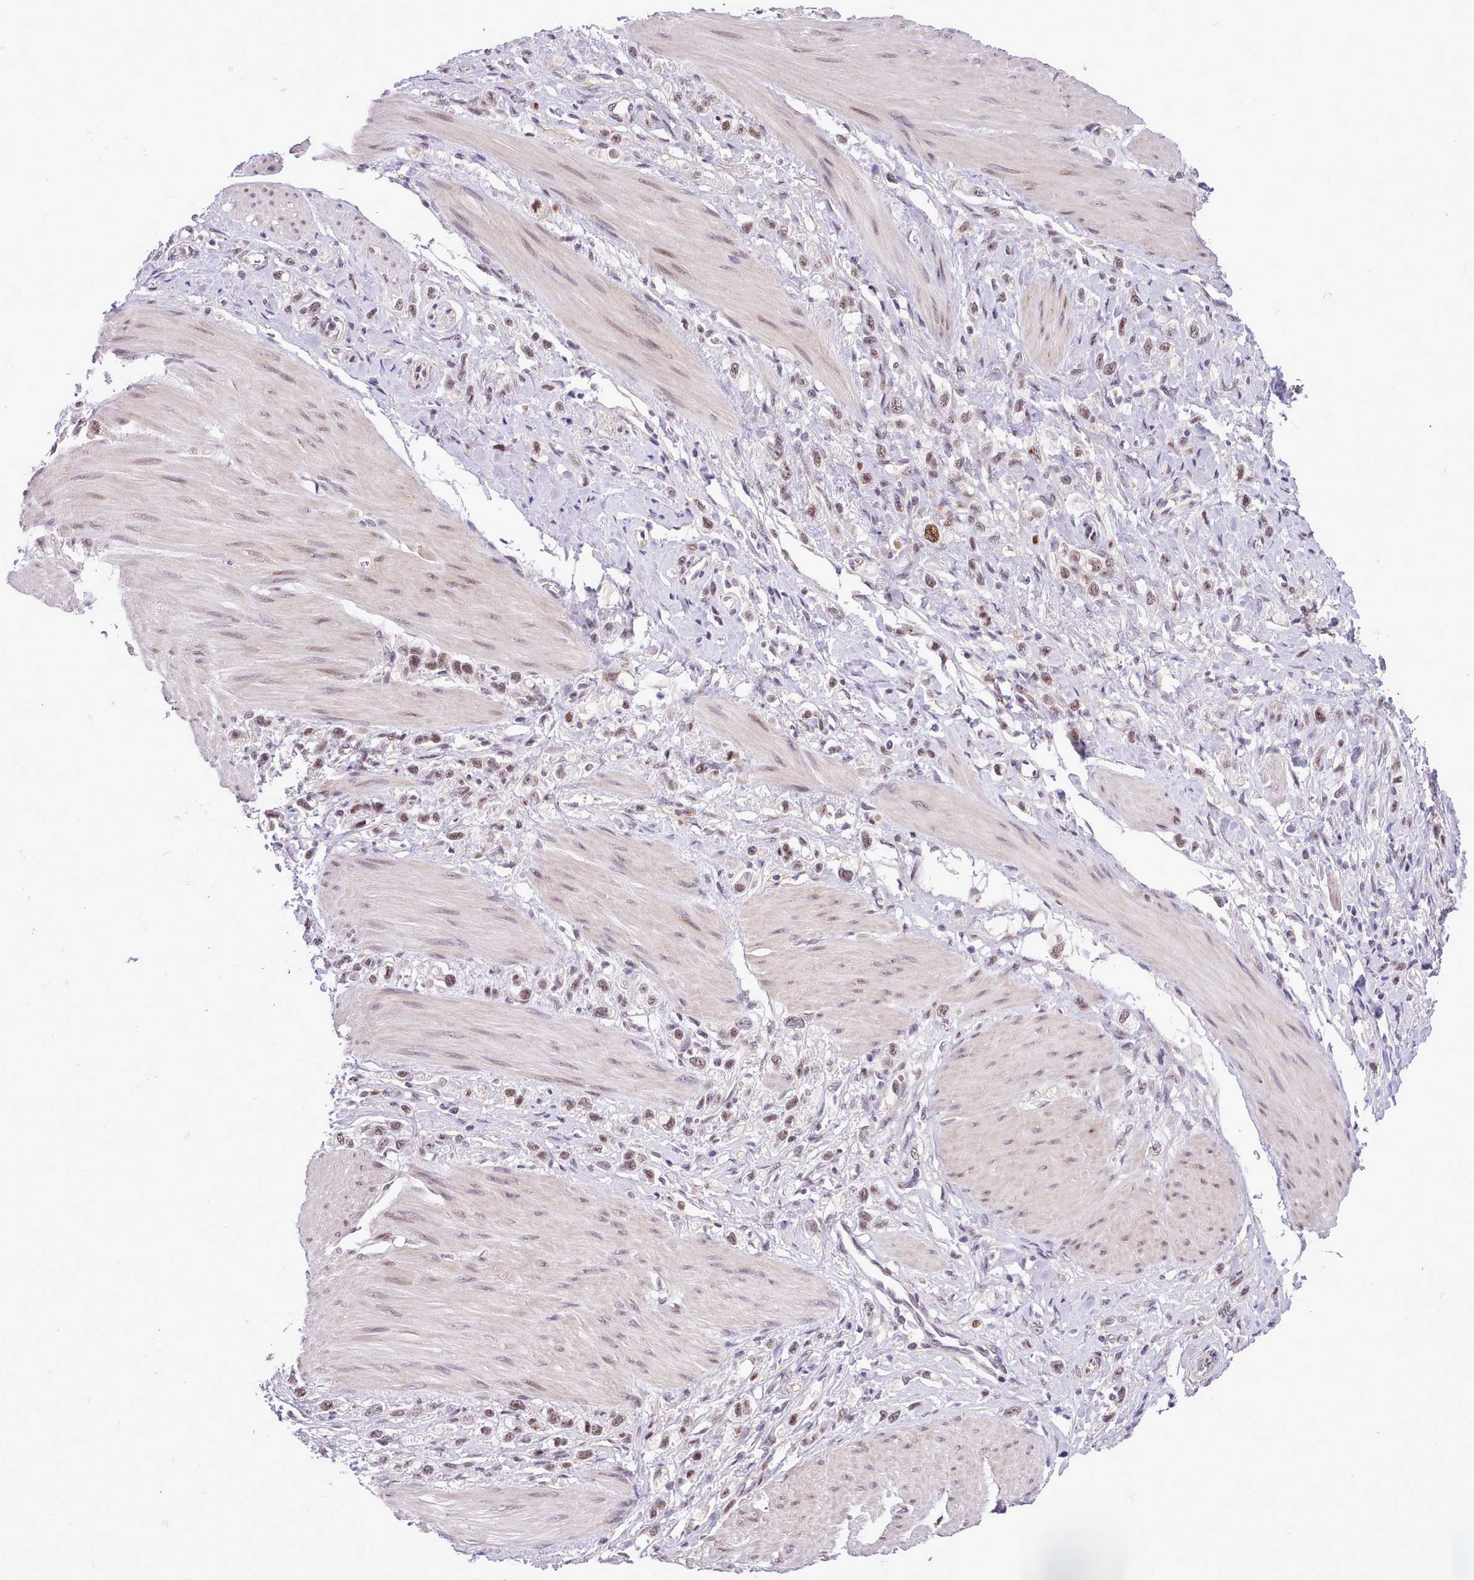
{"staining": {"intensity": "moderate", "quantity": ">75%", "location": "nuclear"}, "tissue": "stomach cancer", "cell_type": "Tumor cells", "image_type": "cancer", "snomed": [{"axis": "morphology", "description": "Adenocarcinoma, NOS"}, {"axis": "topography", "description": "Stomach"}], "caption": "Stomach cancer (adenocarcinoma) stained with DAB immunohistochemistry (IHC) shows medium levels of moderate nuclear expression in about >75% of tumor cells.", "gene": "HOXB7", "patient": {"sex": "female", "age": 65}}